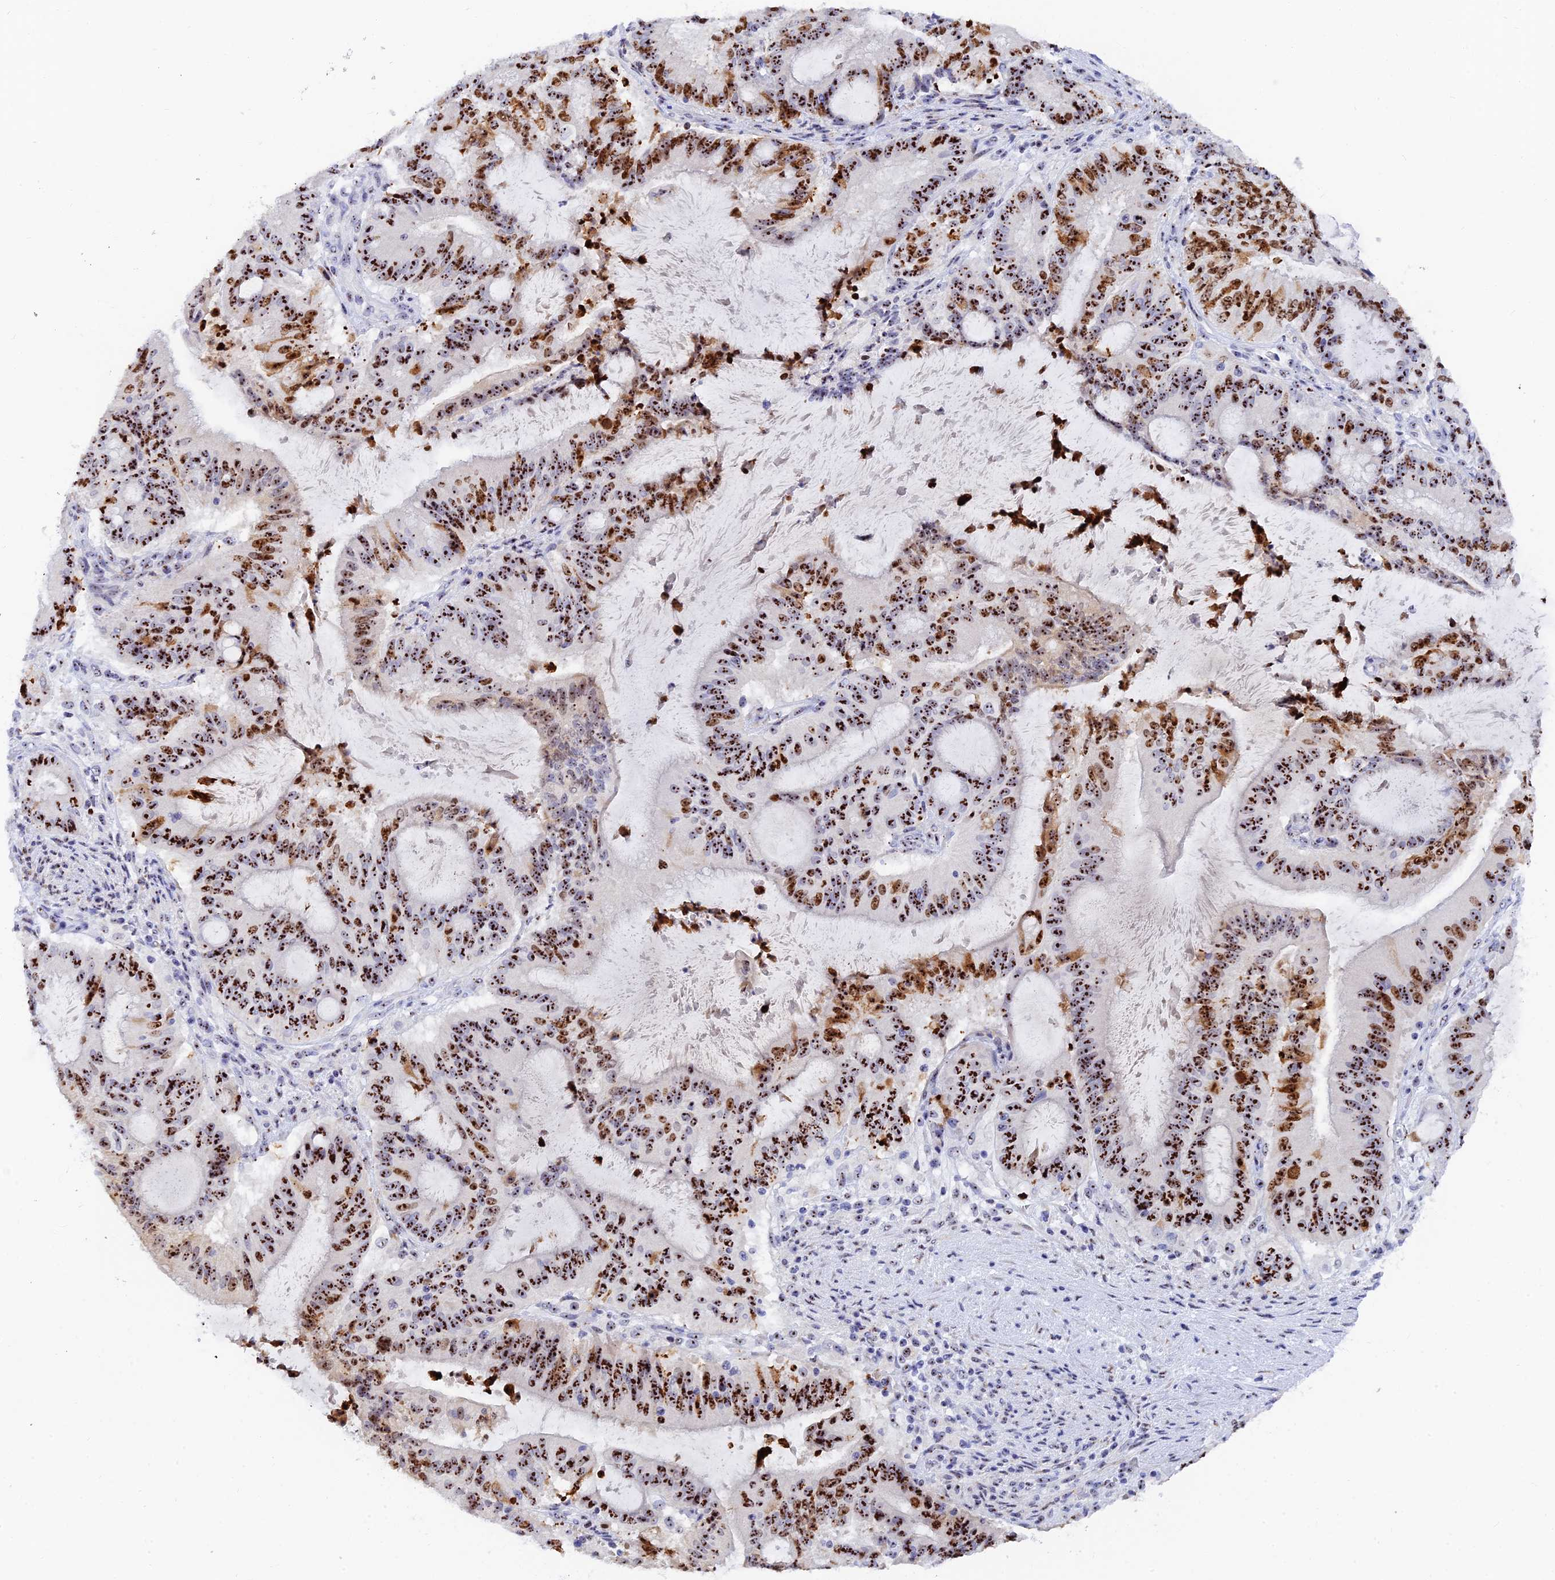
{"staining": {"intensity": "strong", "quantity": ">75%", "location": "cytoplasmic/membranous,nuclear"}, "tissue": "liver cancer", "cell_type": "Tumor cells", "image_type": "cancer", "snomed": [{"axis": "morphology", "description": "Normal tissue, NOS"}, {"axis": "morphology", "description": "Cholangiocarcinoma"}, {"axis": "topography", "description": "Liver"}, {"axis": "topography", "description": "Peripheral nerve tissue"}], "caption": "Strong cytoplasmic/membranous and nuclear expression for a protein is present in about >75% of tumor cells of liver cholangiocarcinoma using immunohistochemistry.", "gene": "RSL1D1", "patient": {"sex": "female", "age": 73}}